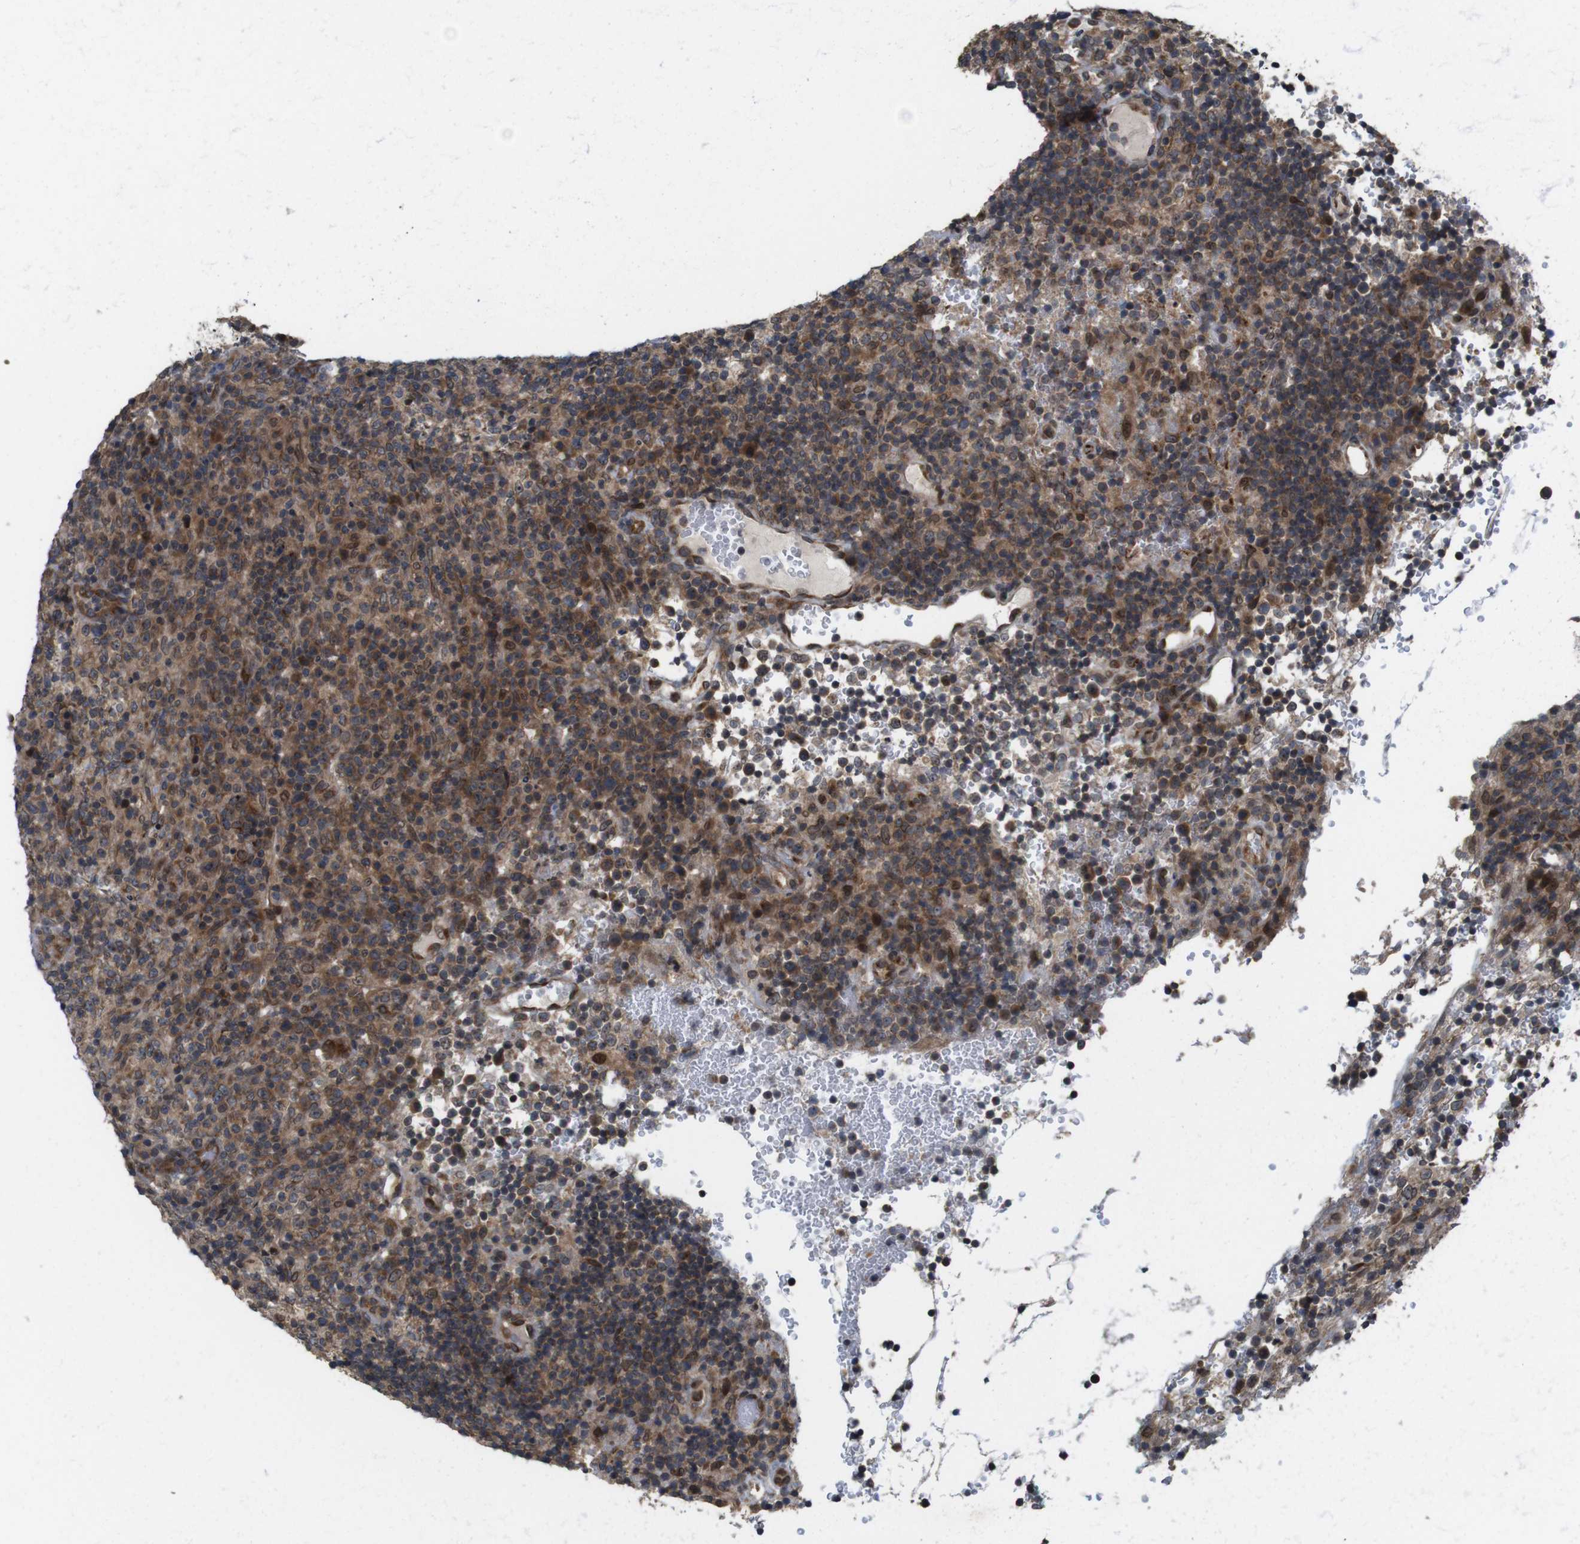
{"staining": {"intensity": "moderate", "quantity": ">75%", "location": "cytoplasmic/membranous"}, "tissue": "lymphoma", "cell_type": "Tumor cells", "image_type": "cancer", "snomed": [{"axis": "morphology", "description": "Malignant lymphoma, non-Hodgkin's type, High grade"}, {"axis": "topography", "description": "Lymph node"}], "caption": "An immunohistochemistry micrograph of neoplastic tissue is shown. Protein staining in brown highlights moderate cytoplasmic/membranous positivity in lymphoma within tumor cells.", "gene": "EFCAB14", "patient": {"sex": "female", "age": 76}}